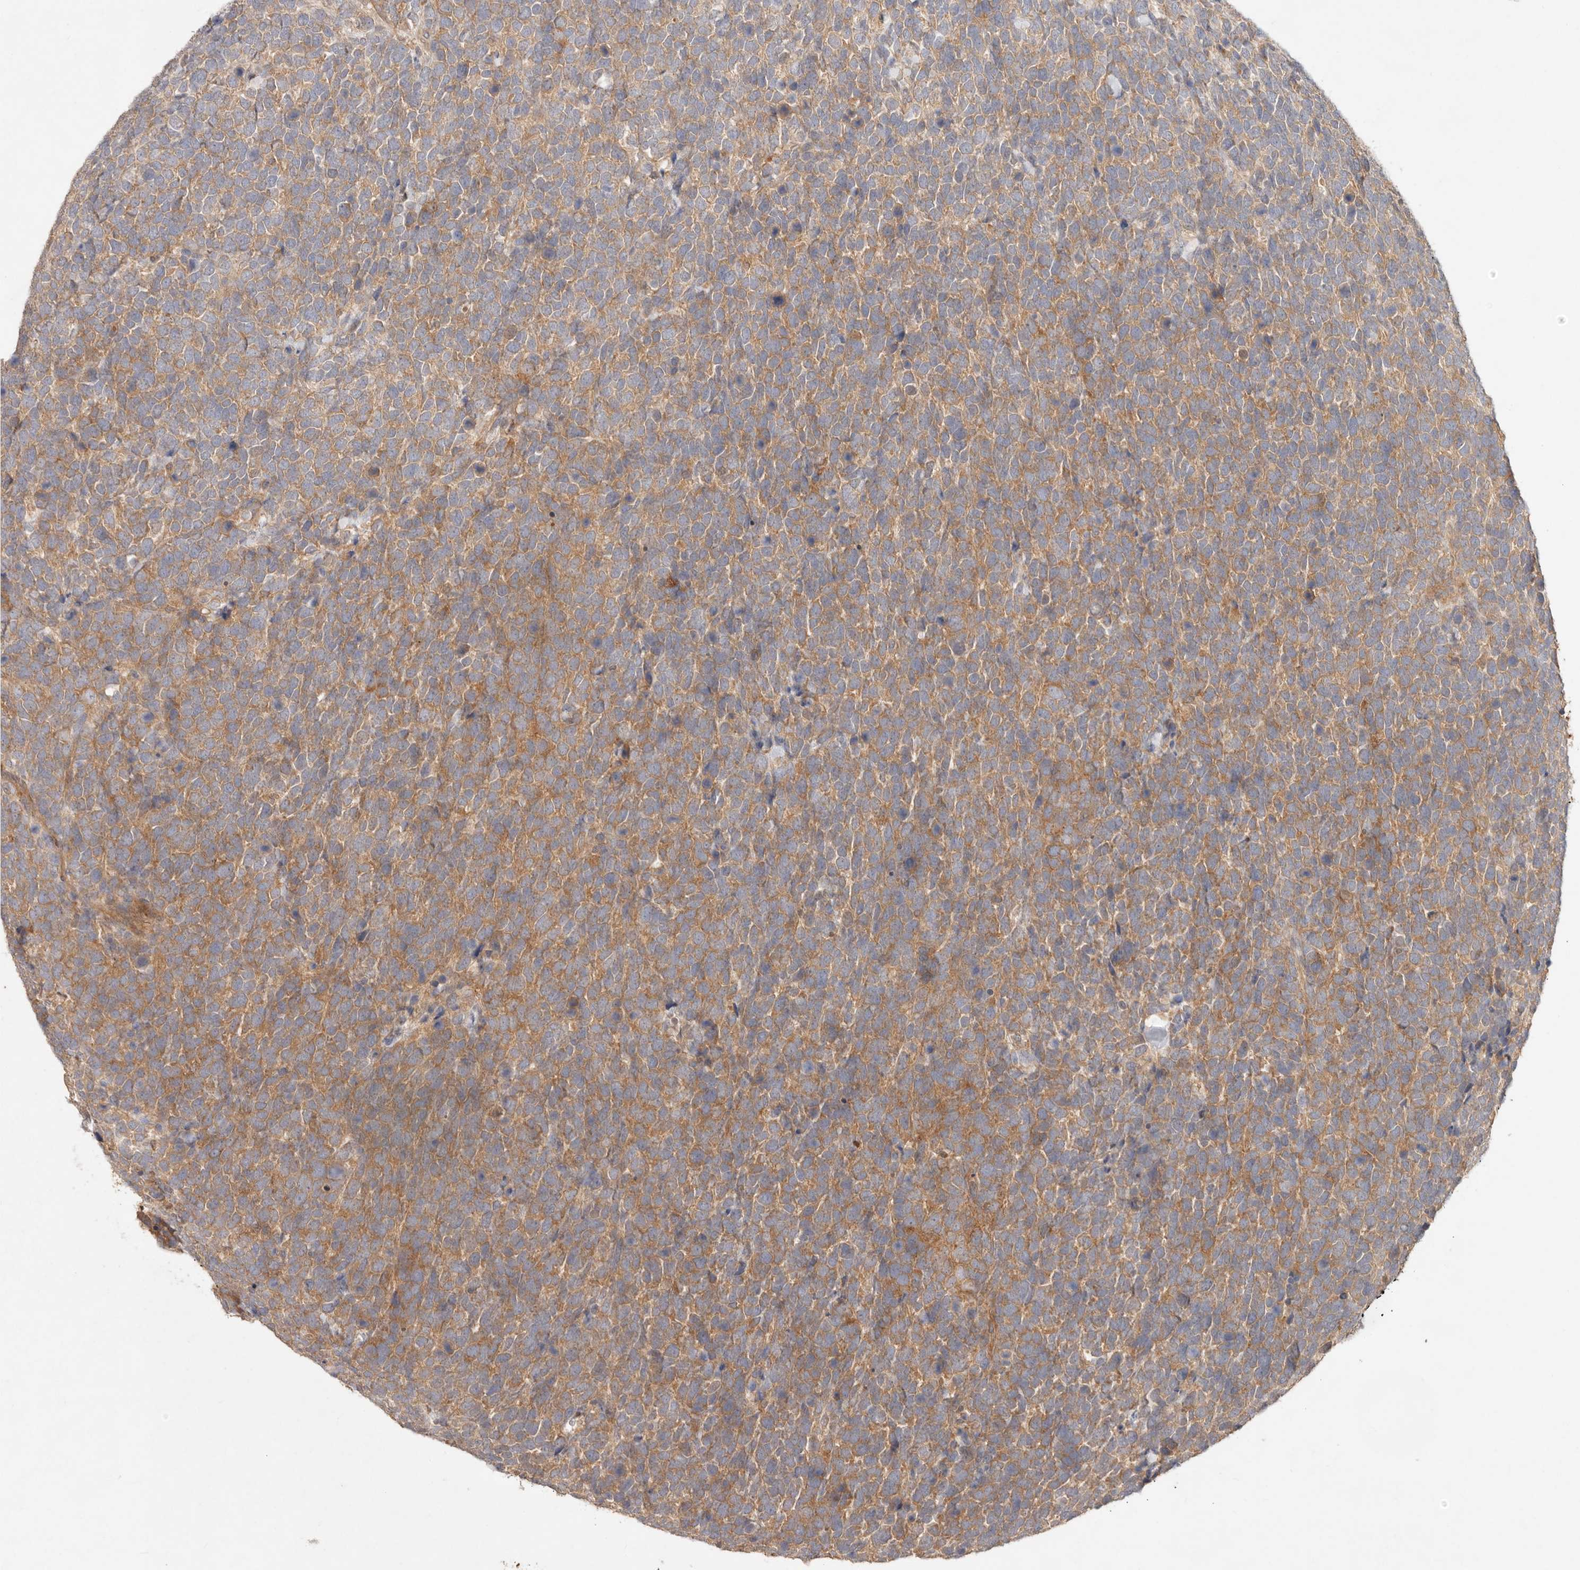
{"staining": {"intensity": "moderate", "quantity": ">75%", "location": "cytoplasmic/membranous"}, "tissue": "urothelial cancer", "cell_type": "Tumor cells", "image_type": "cancer", "snomed": [{"axis": "morphology", "description": "Urothelial carcinoma, High grade"}, {"axis": "topography", "description": "Urinary bladder"}], "caption": "Immunohistochemical staining of human urothelial cancer exhibits moderate cytoplasmic/membranous protein expression in about >75% of tumor cells.", "gene": "HECTD3", "patient": {"sex": "female", "age": 80}}